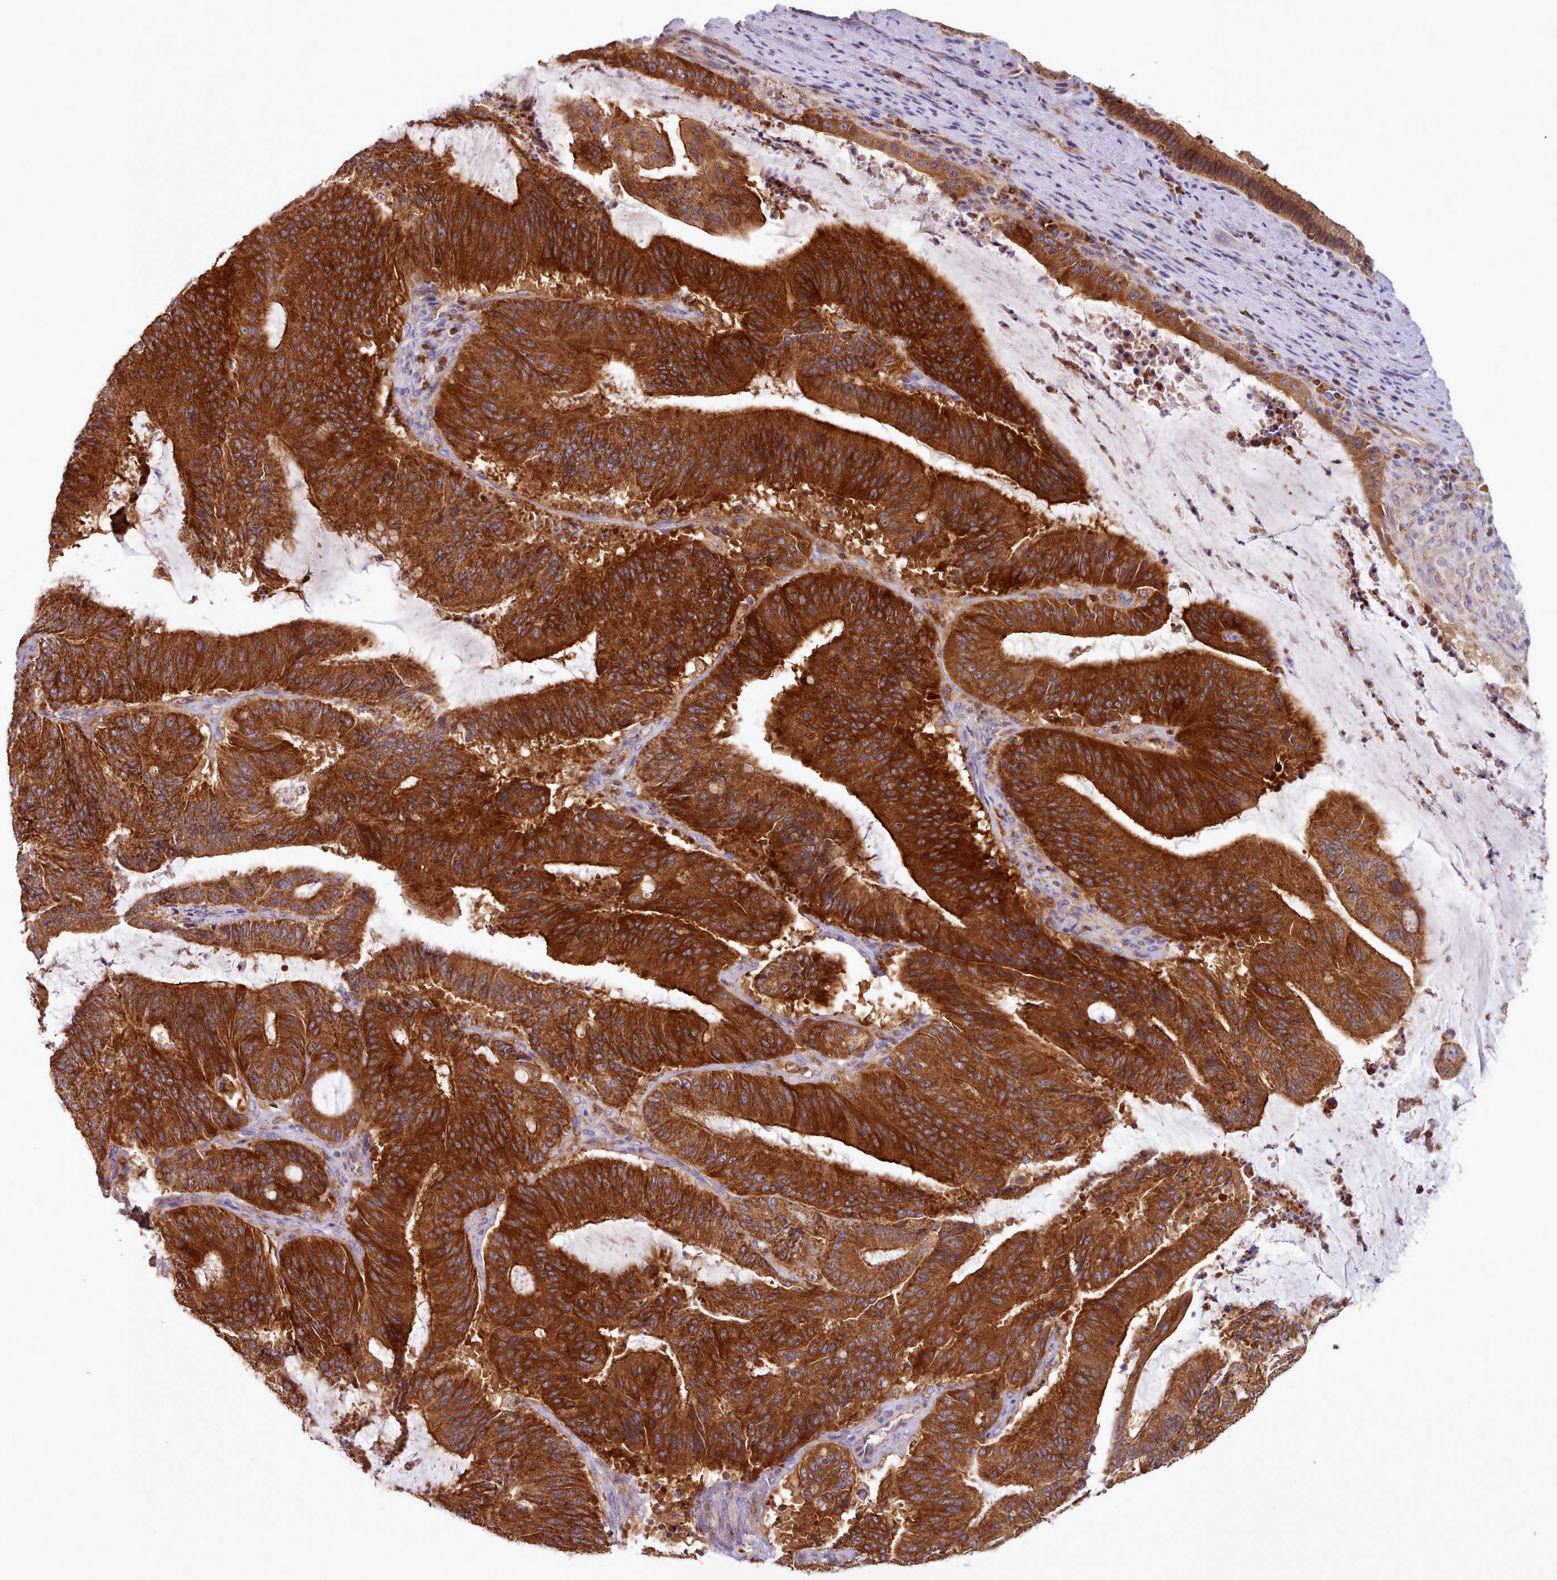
{"staining": {"intensity": "strong", "quantity": ">75%", "location": "cytoplasmic/membranous"}, "tissue": "liver cancer", "cell_type": "Tumor cells", "image_type": "cancer", "snomed": [{"axis": "morphology", "description": "Normal tissue, NOS"}, {"axis": "morphology", "description": "Cholangiocarcinoma"}, {"axis": "topography", "description": "Liver"}, {"axis": "topography", "description": "Peripheral nerve tissue"}], "caption": "This image exhibits liver cancer stained with immunohistochemistry to label a protein in brown. The cytoplasmic/membranous of tumor cells show strong positivity for the protein. Nuclei are counter-stained blue.", "gene": "CRYBG1", "patient": {"sex": "female", "age": 73}}